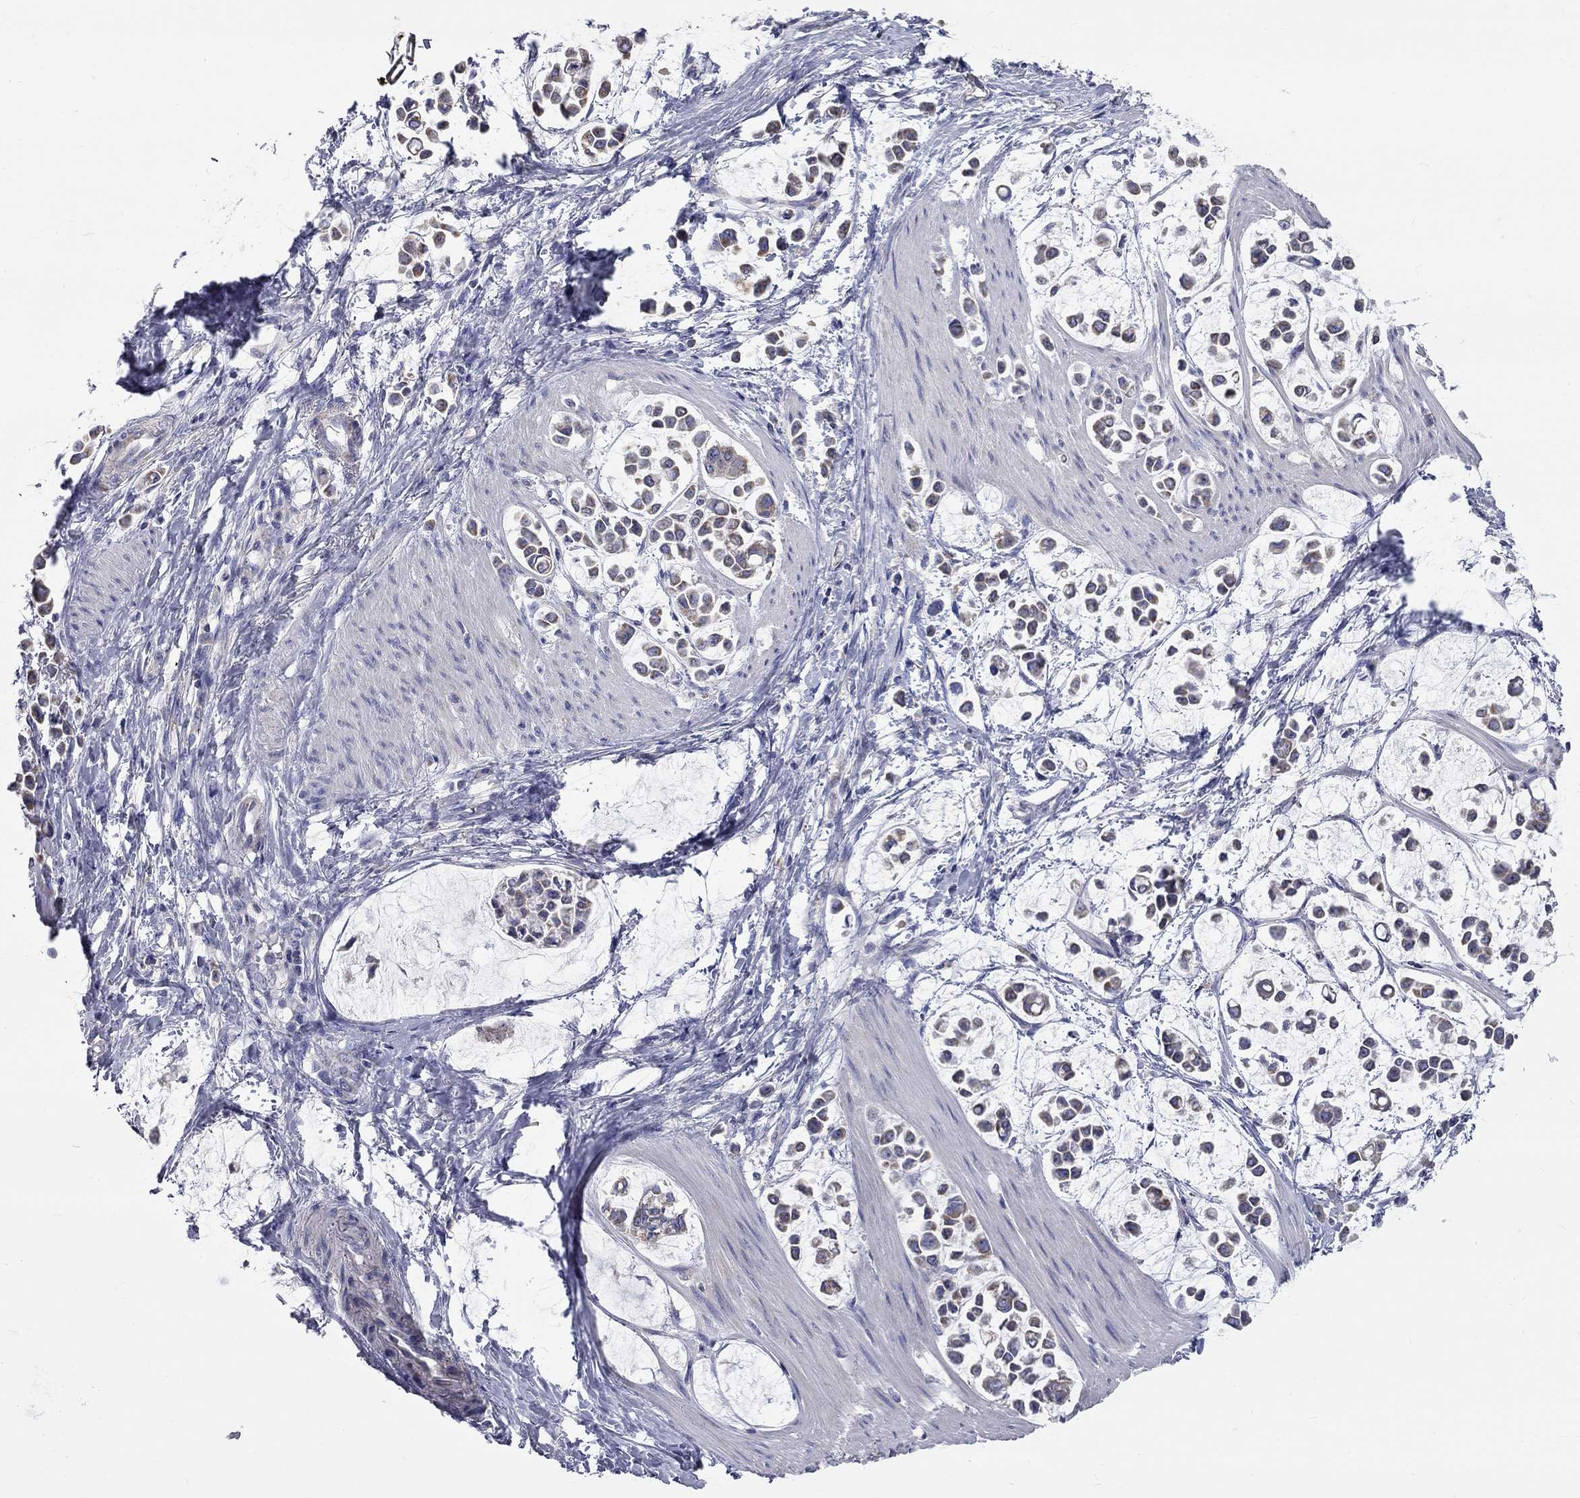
{"staining": {"intensity": "moderate", "quantity": "<25%", "location": "cytoplasmic/membranous"}, "tissue": "stomach cancer", "cell_type": "Tumor cells", "image_type": "cancer", "snomed": [{"axis": "morphology", "description": "Adenocarcinoma, NOS"}, {"axis": "topography", "description": "Stomach"}], "caption": "Immunohistochemical staining of stomach cancer (adenocarcinoma) exhibits moderate cytoplasmic/membranous protein staining in about <25% of tumor cells.", "gene": "CFAP161", "patient": {"sex": "male", "age": 82}}